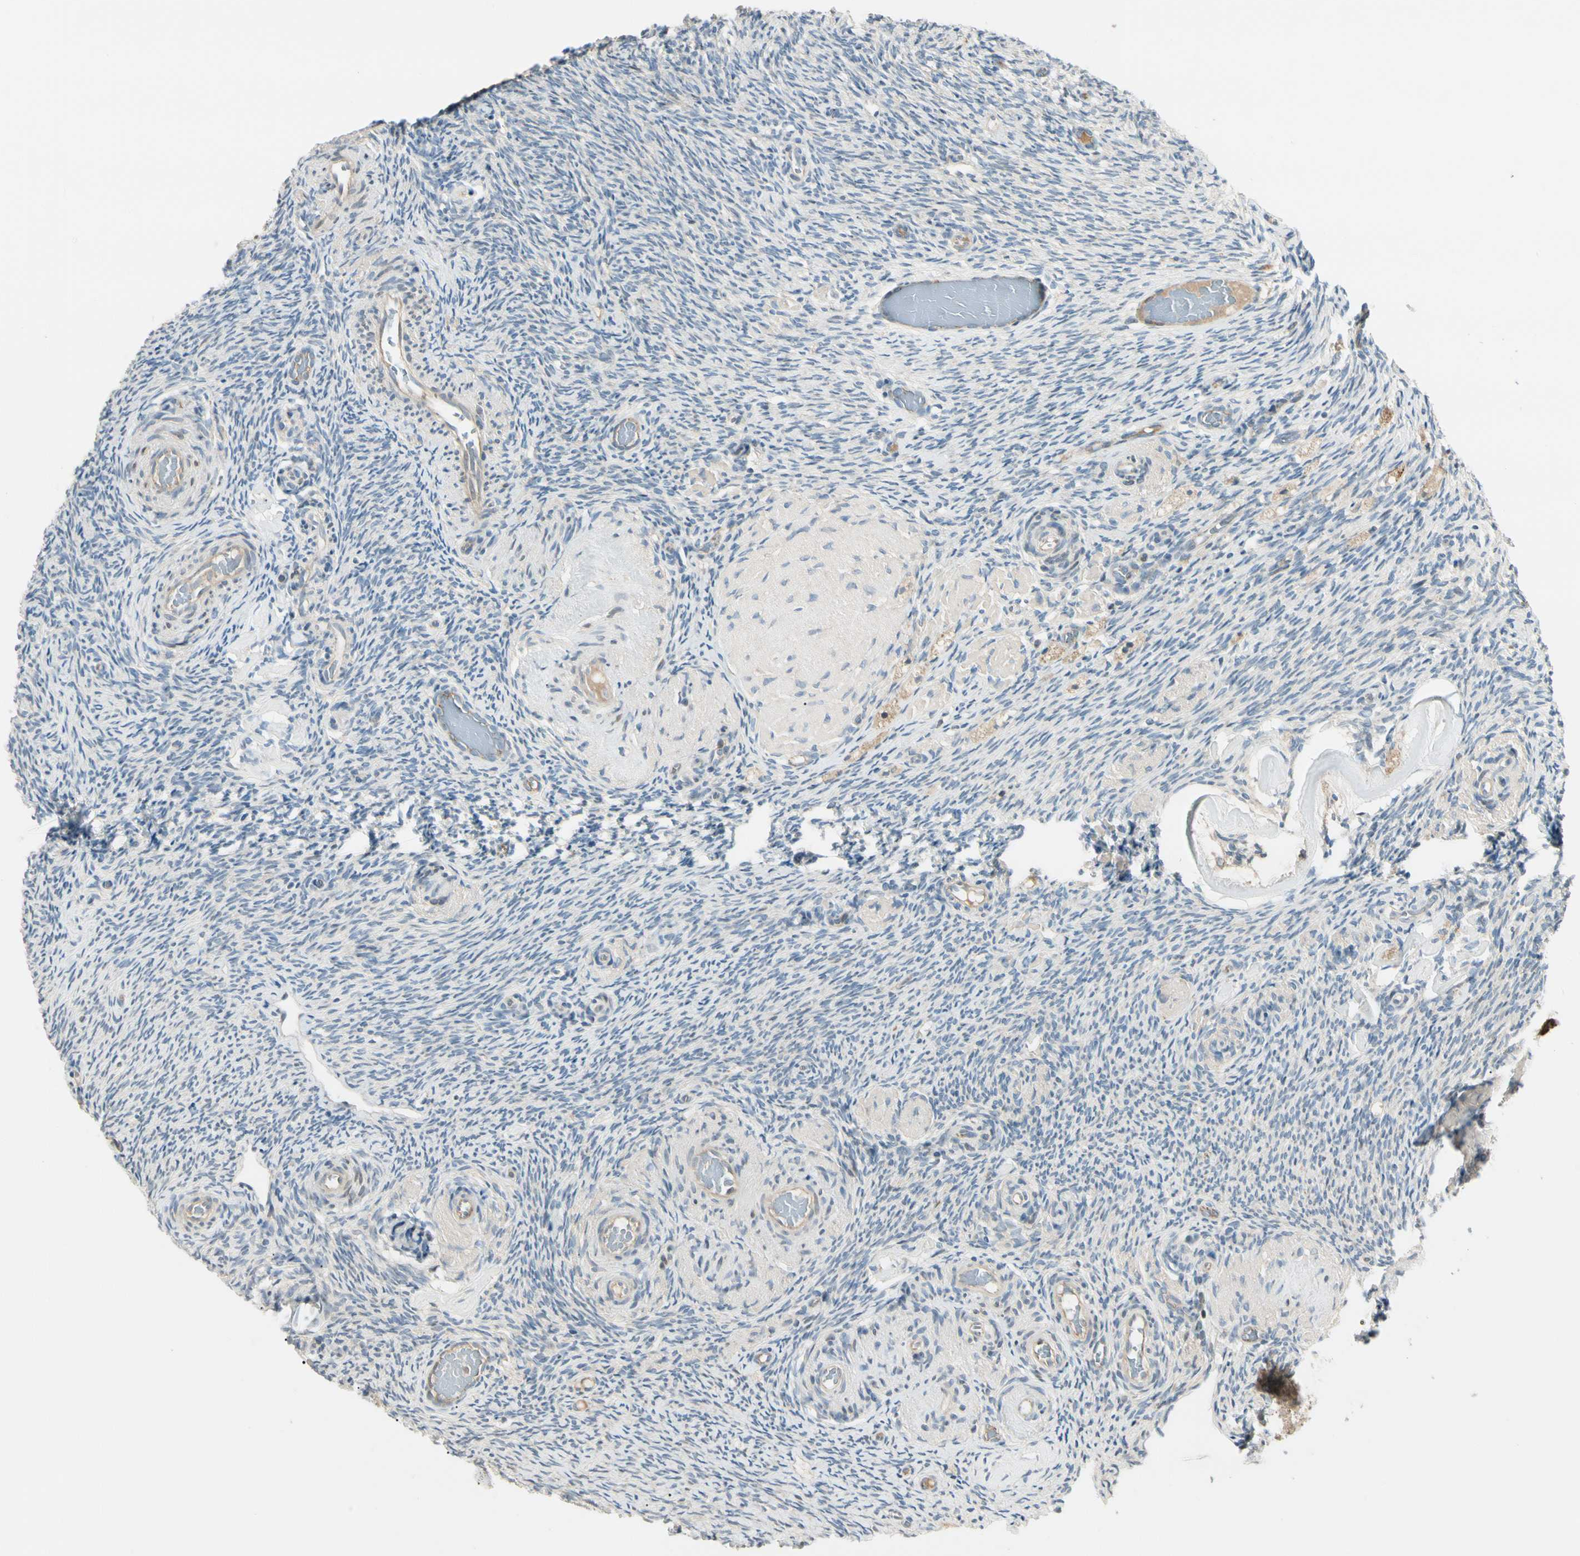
{"staining": {"intensity": "negative", "quantity": "none", "location": "none"}, "tissue": "ovary", "cell_type": "Ovarian stroma cells", "image_type": "normal", "snomed": [{"axis": "morphology", "description": "Normal tissue, NOS"}, {"axis": "topography", "description": "Ovary"}], "caption": "IHC image of normal ovary: human ovary stained with DAB (3,3'-diaminobenzidine) exhibits no significant protein expression in ovarian stroma cells. (Brightfield microscopy of DAB (3,3'-diaminobenzidine) IHC at high magnification).", "gene": "P3H2", "patient": {"sex": "female", "age": 60}}